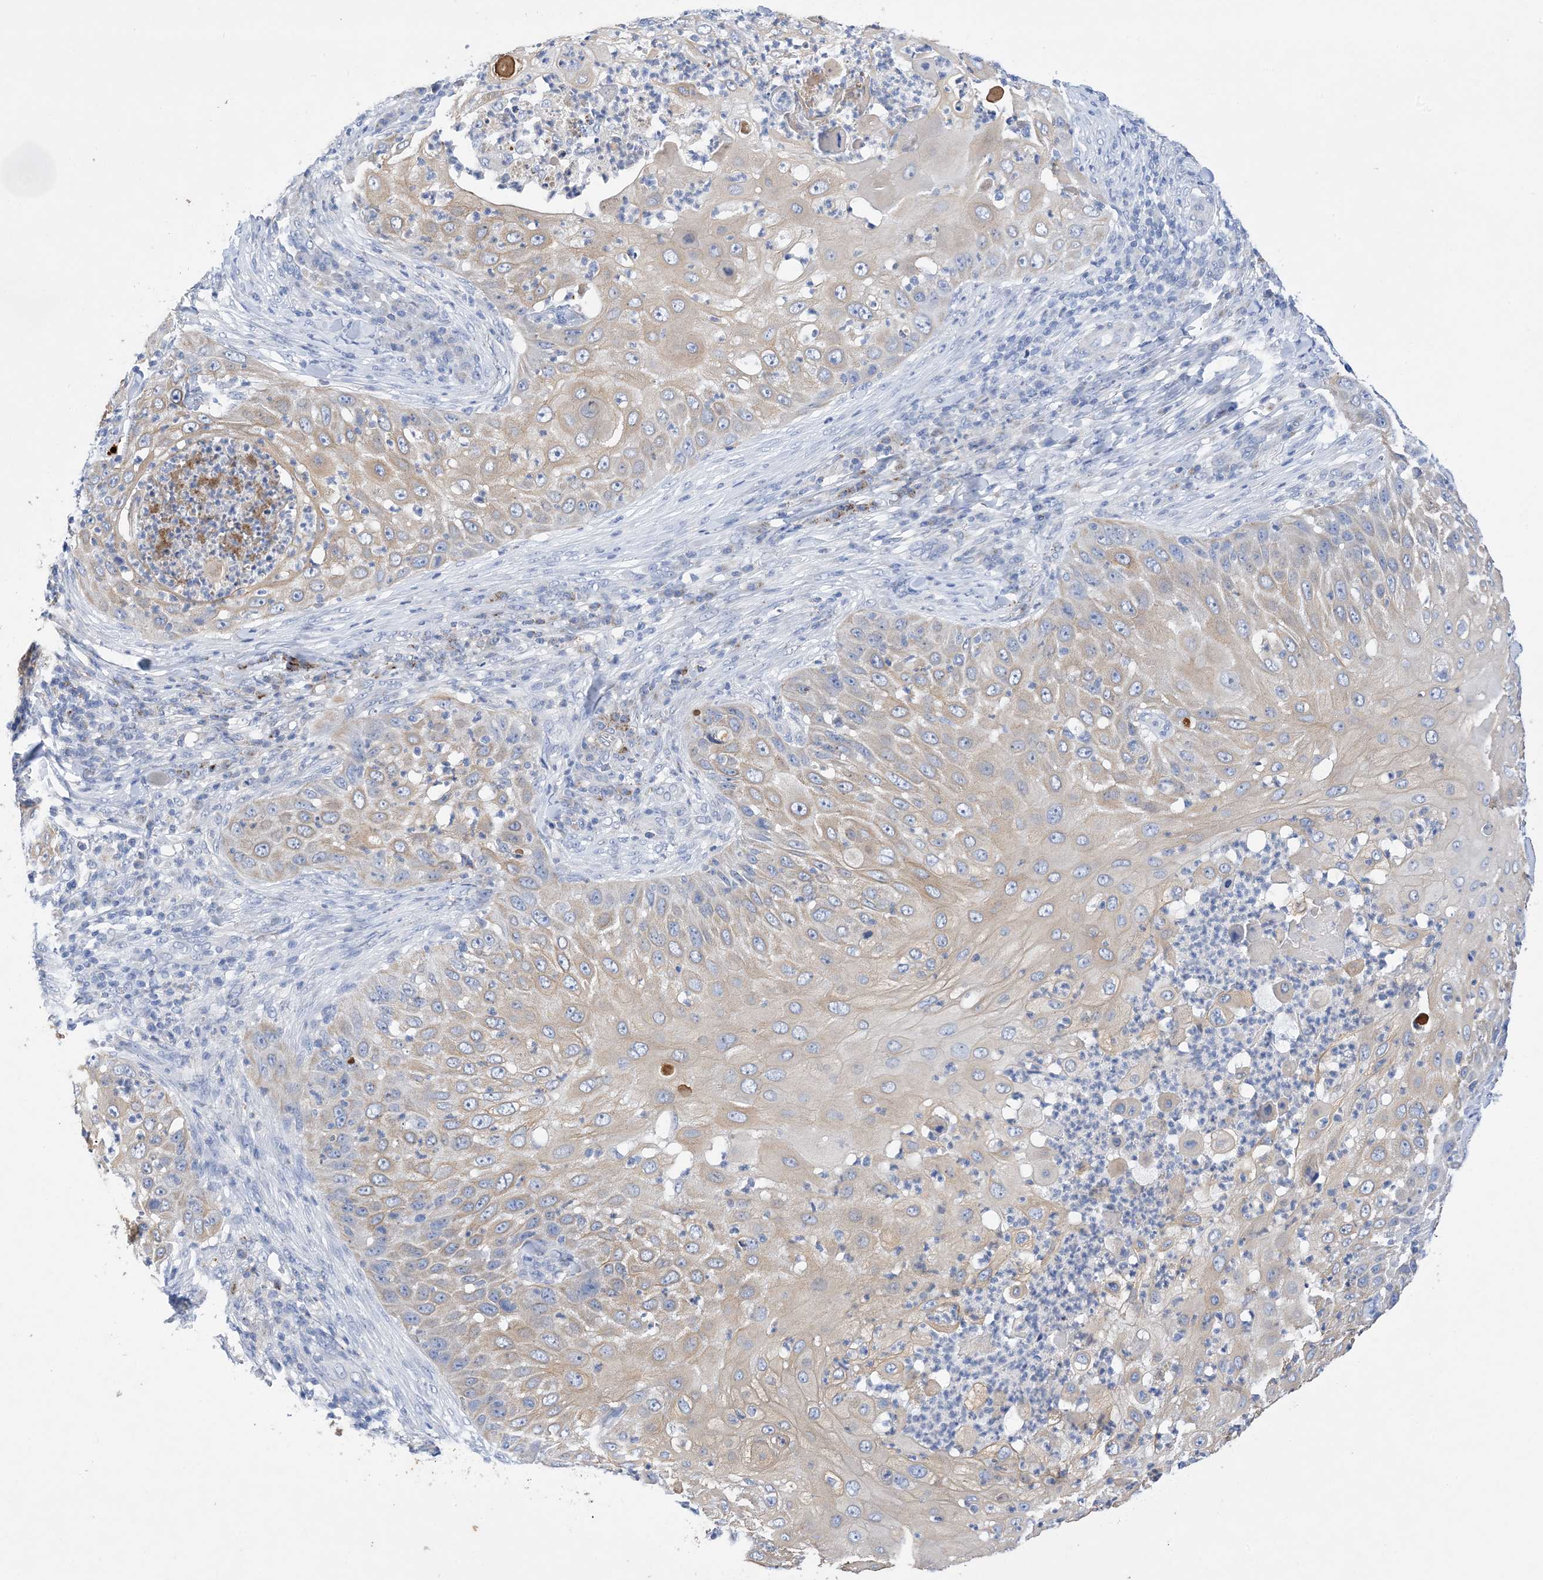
{"staining": {"intensity": "weak", "quantity": ">75%", "location": "cytoplasmic/membranous"}, "tissue": "skin cancer", "cell_type": "Tumor cells", "image_type": "cancer", "snomed": [{"axis": "morphology", "description": "Squamous cell carcinoma, NOS"}, {"axis": "topography", "description": "Skin"}], "caption": "Tumor cells display weak cytoplasmic/membranous expression in approximately >75% of cells in skin squamous cell carcinoma. Nuclei are stained in blue.", "gene": "PLK4", "patient": {"sex": "female", "age": 44}}